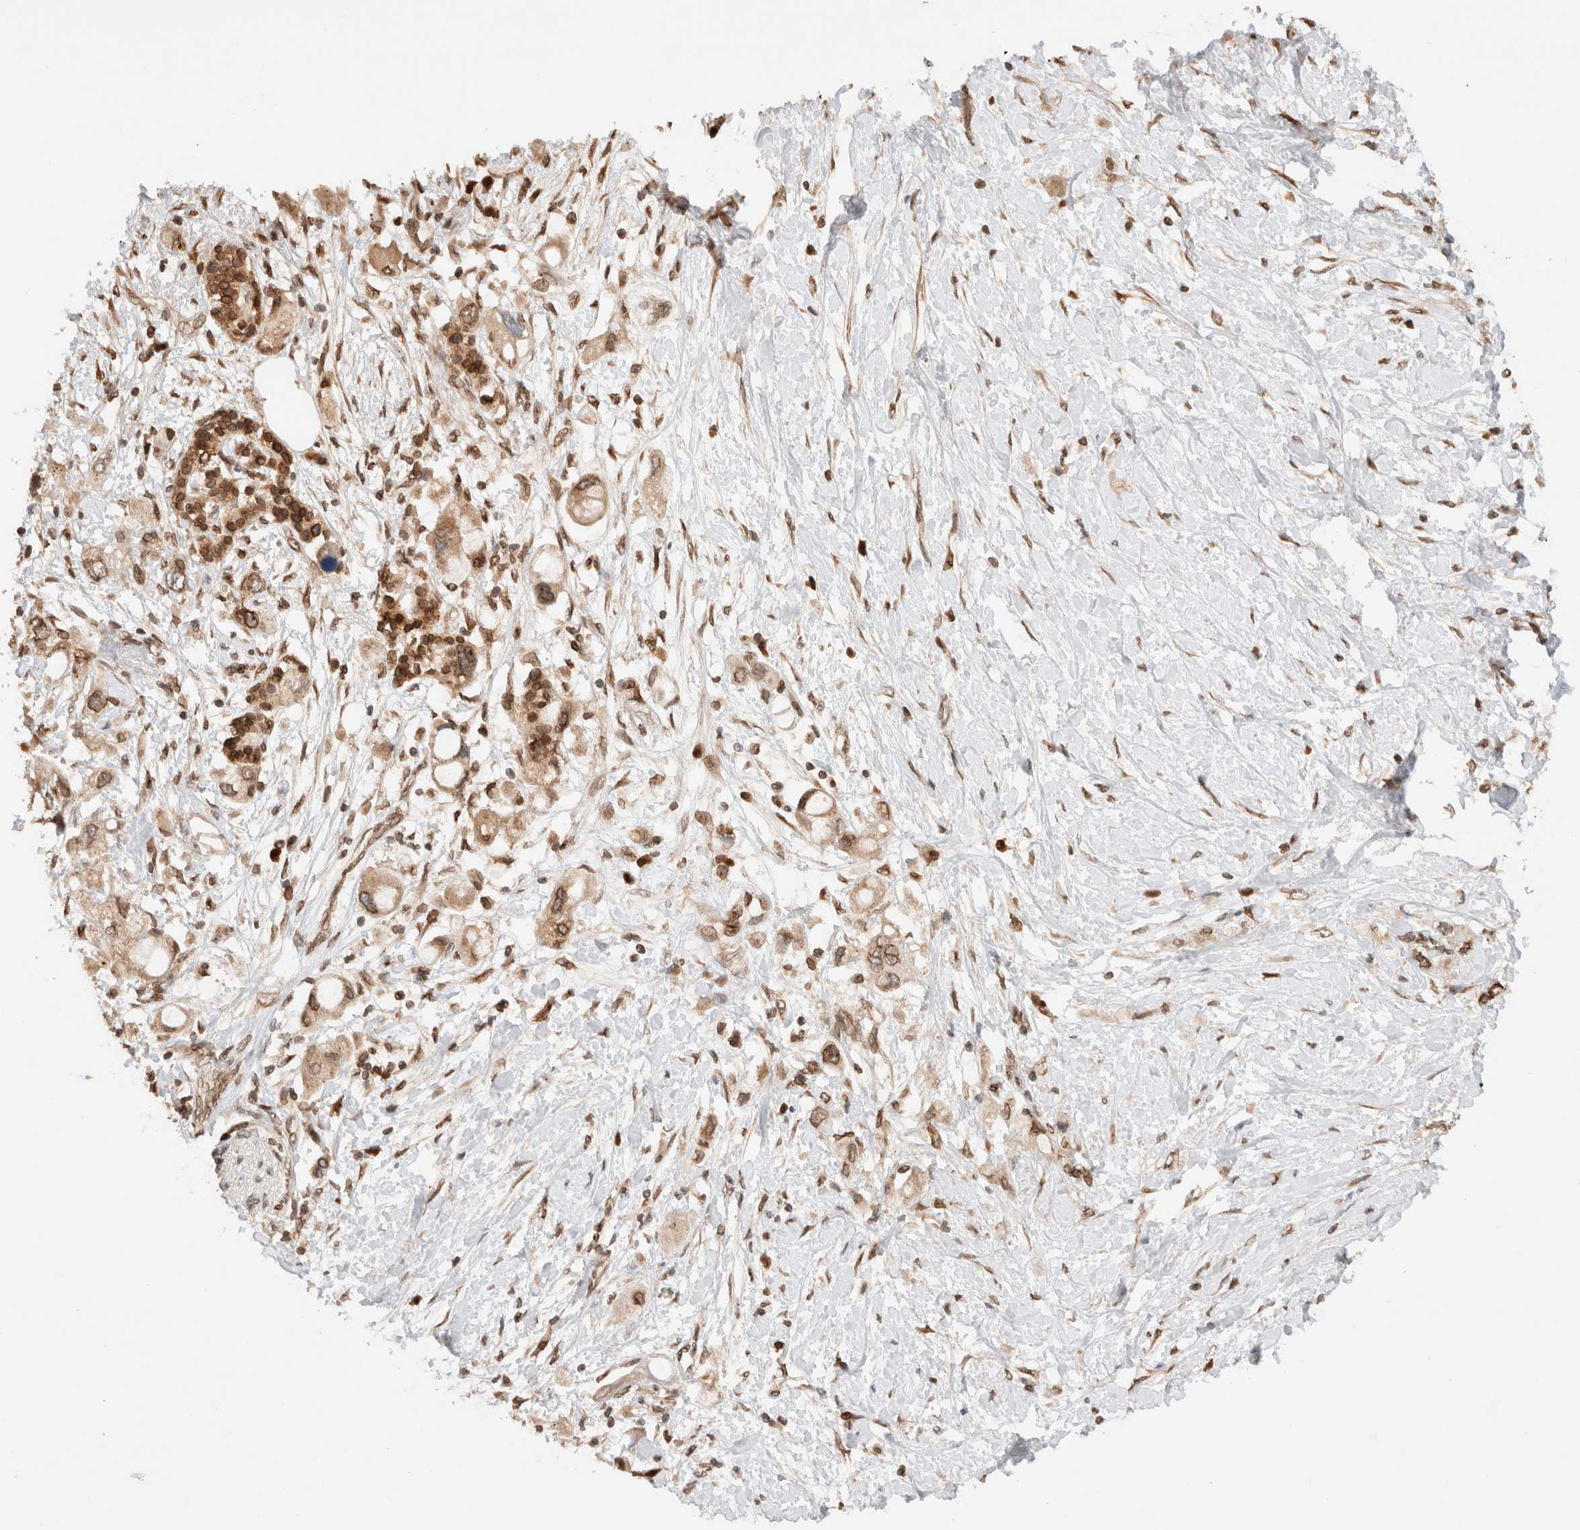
{"staining": {"intensity": "moderate", "quantity": ">75%", "location": "cytoplasmic/membranous,nuclear"}, "tissue": "pancreatic cancer", "cell_type": "Tumor cells", "image_type": "cancer", "snomed": [{"axis": "morphology", "description": "Adenocarcinoma, NOS"}, {"axis": "topography", "description": "Pancreas"}], "caption": "Tumor cells exhibit medium levels of moderate cytoplasmic/membranous and nuclear expression in approximately >75% of cells in adenocarcinoma (pancreatic).", "gene": "TPR", "patient": {"sex": "female", "age": 56}}